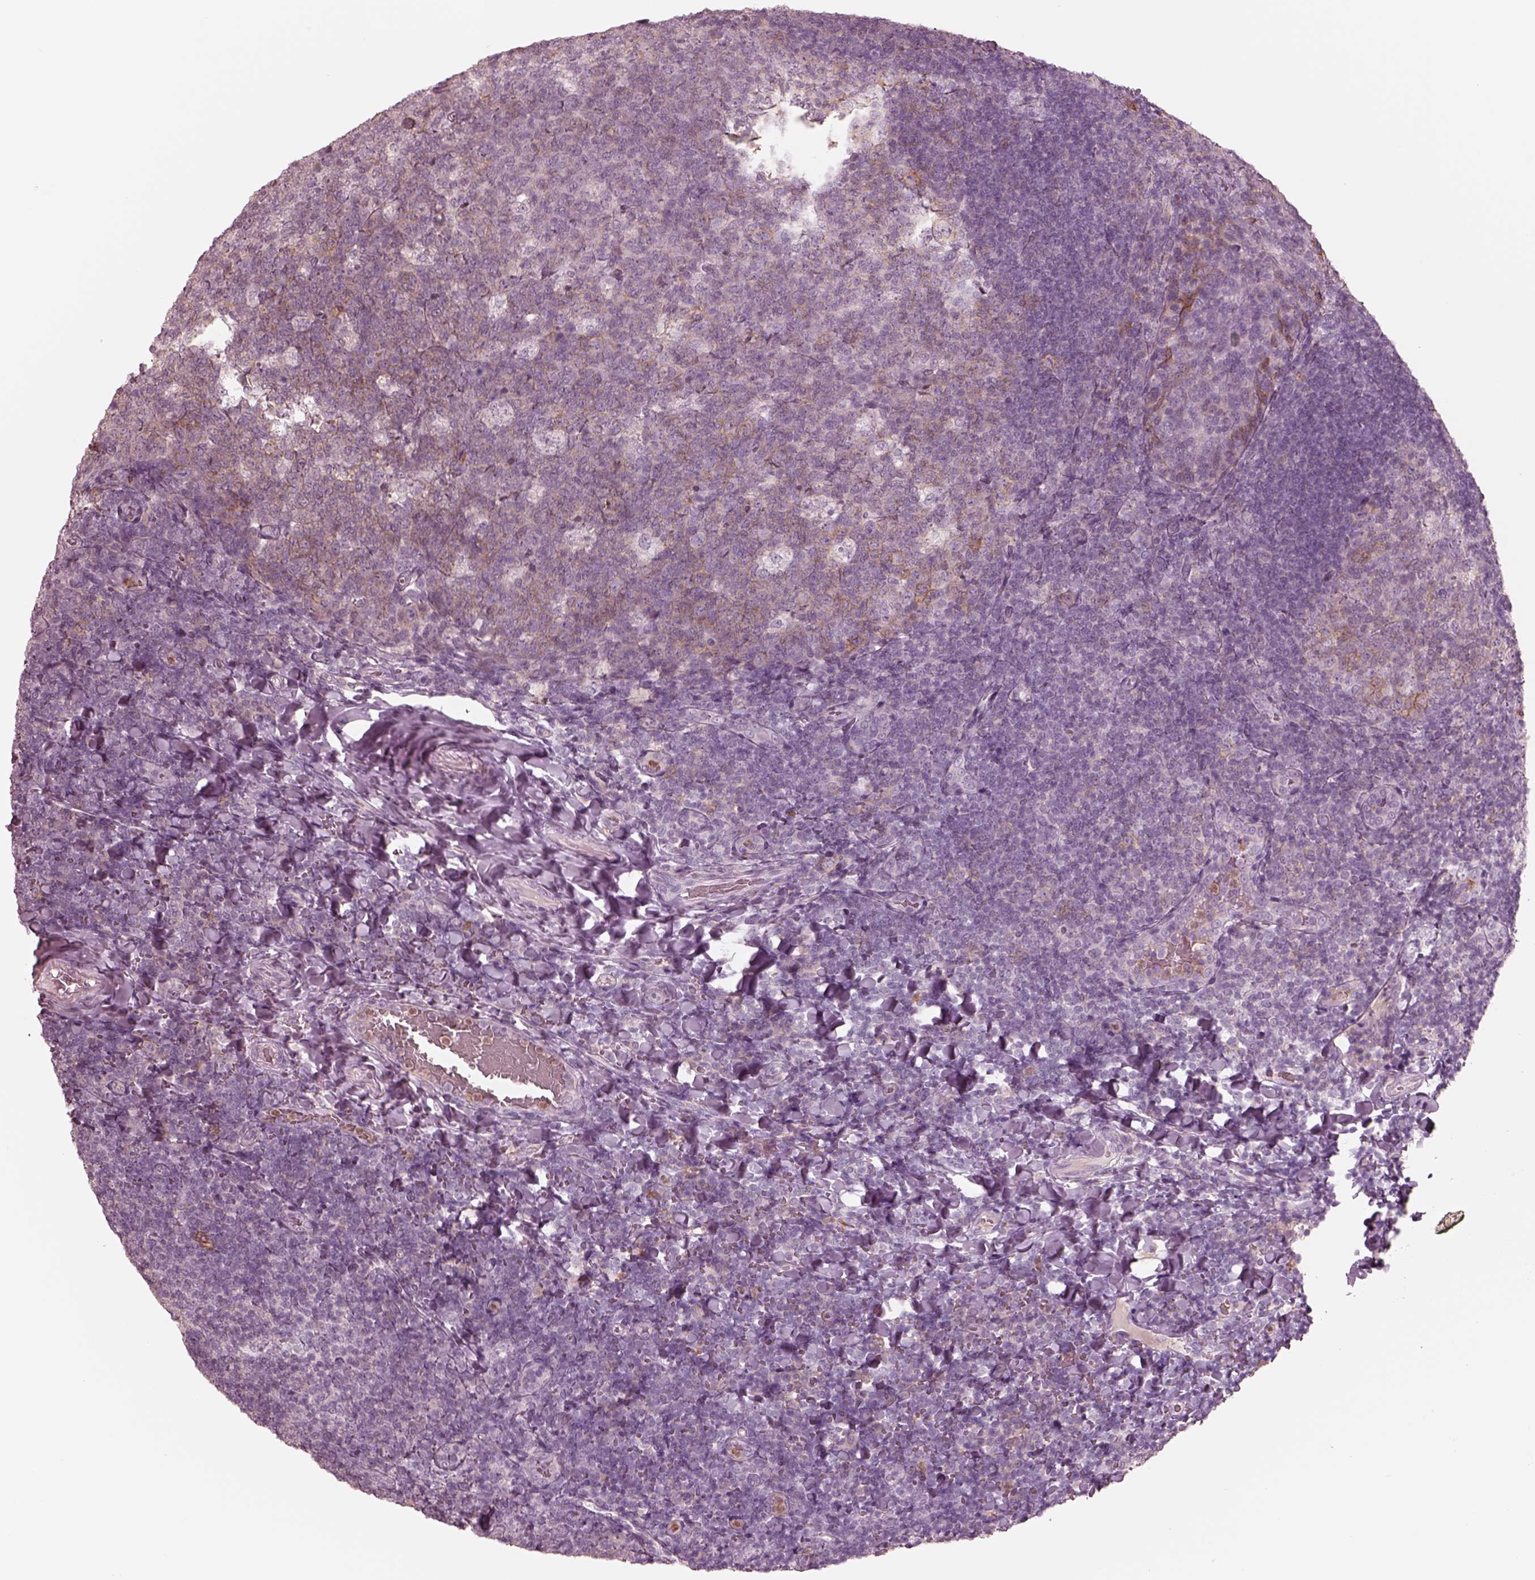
{"staining": {"intensity": "weak", "quantity": "25%-75%", "location": "cytoplasmic/membranous"}, "tissue": "tonsil", "cell_type": "Germinal center cells", "image_type": "normal", "snomed": [{"axis": "morphology", "description": "Normal tissue, NOS"}, {"axis": "topography", "description": "Tonsil"}], "caption": "A low amount of weak cytoplasmic/membranous expression is seen in approximately 25%-75% of germinal center cells in benign tonsil.", "gene": "GPRIN1", "patient": {"sex": "male", "age": 17}}